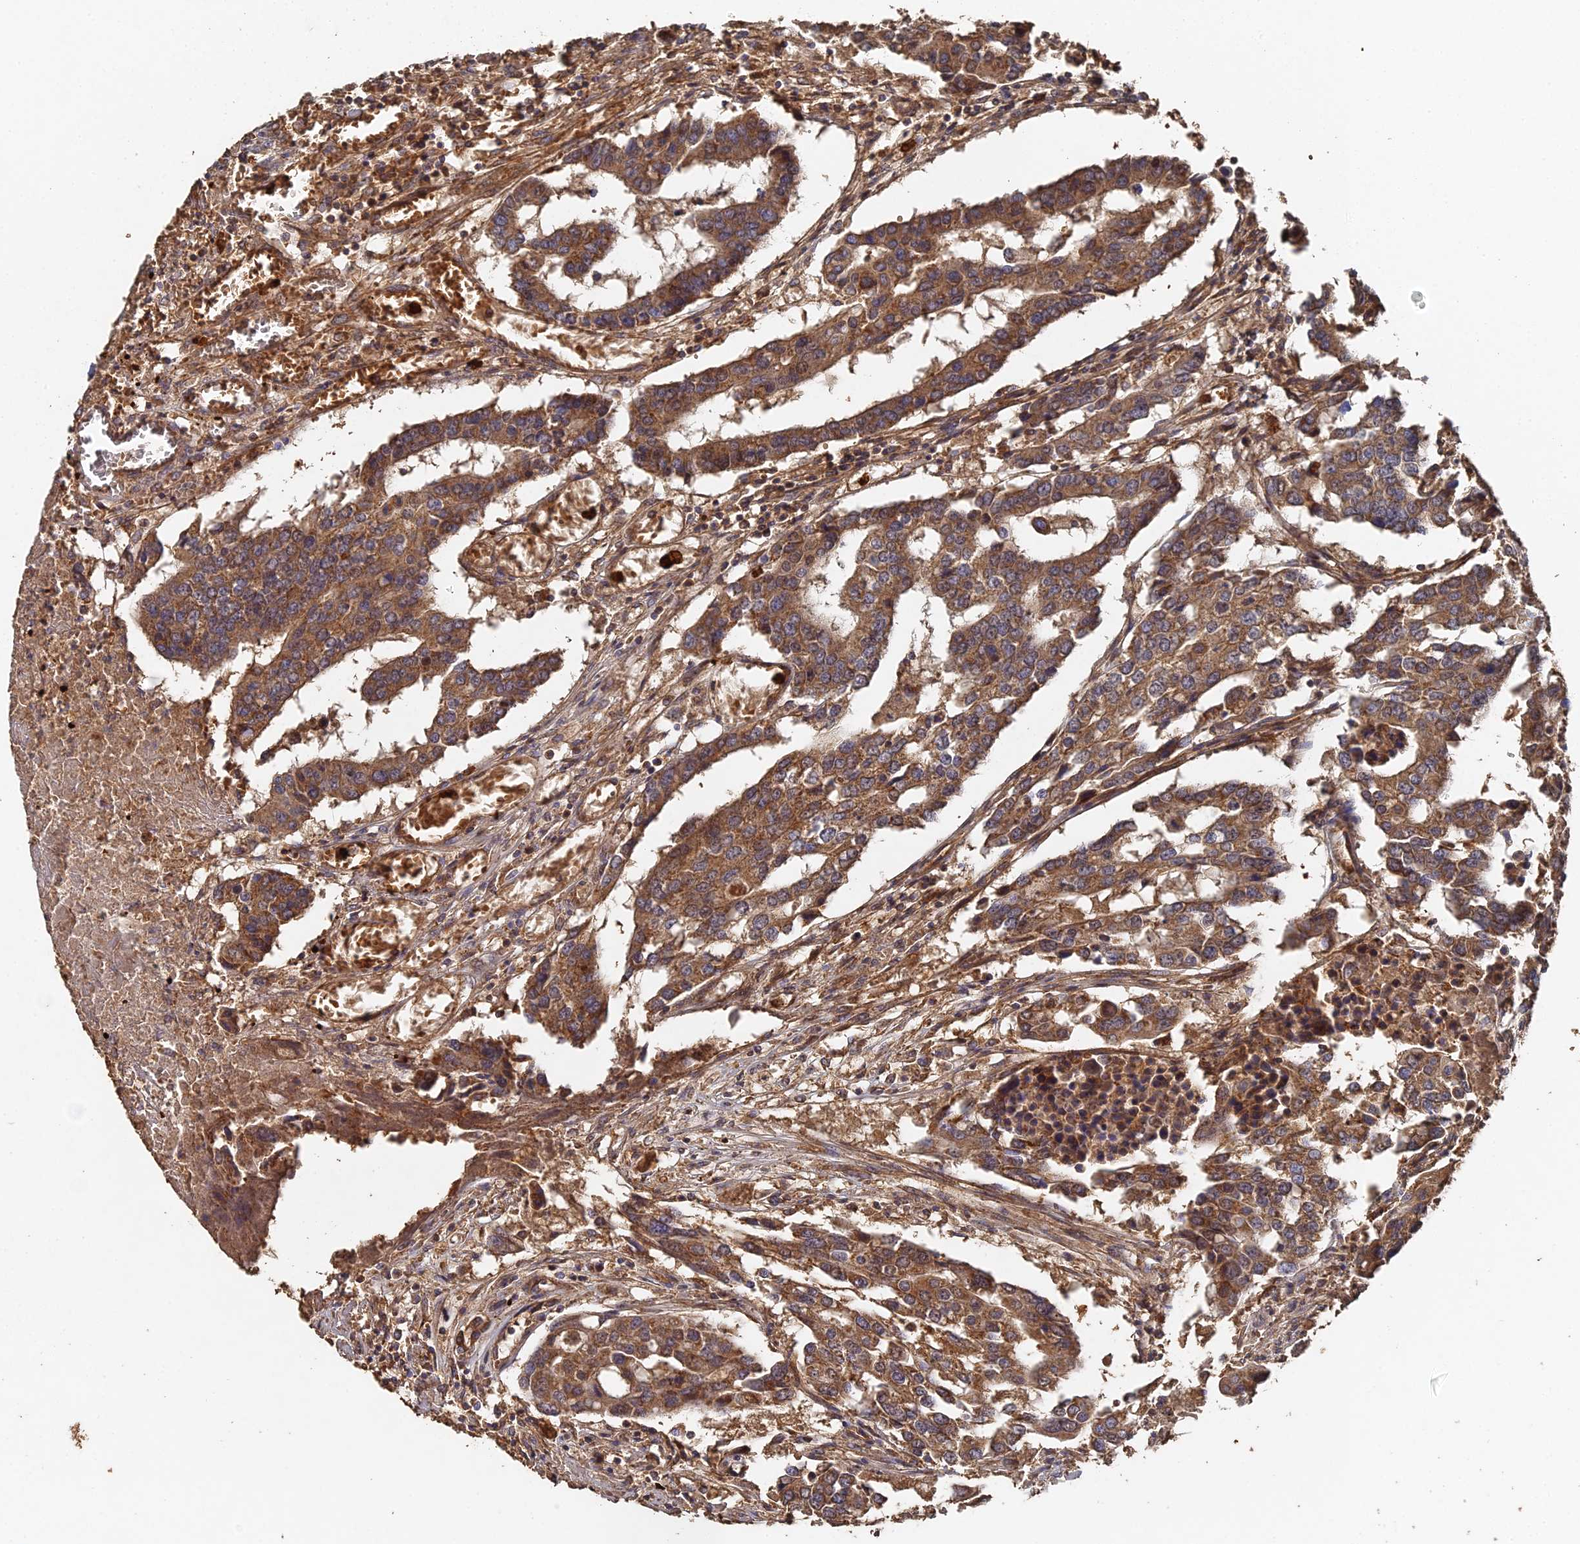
{"staining": {"intensity": "moderate", "quantity": ">75%", "location": "cytoplasmic/membranous"}, "tissue": "colorectal cancer", "cell_type": "Tumor cells", "image_type": "cancer", "snomed": [{"axis": "morphology", "description": "Adenocarcinoma, NOS"}, {"axis": "topography", "description": "Colon"}], "caption": "Human colorectal cancer (adenocarcinoma) stained with a brown dye demonstrates moderate cytoplasmic/membranous positive expression in about >75% of tumor cells.", "gene": "SPANXN4", "patient": {"sex": "male", "age": 77}}